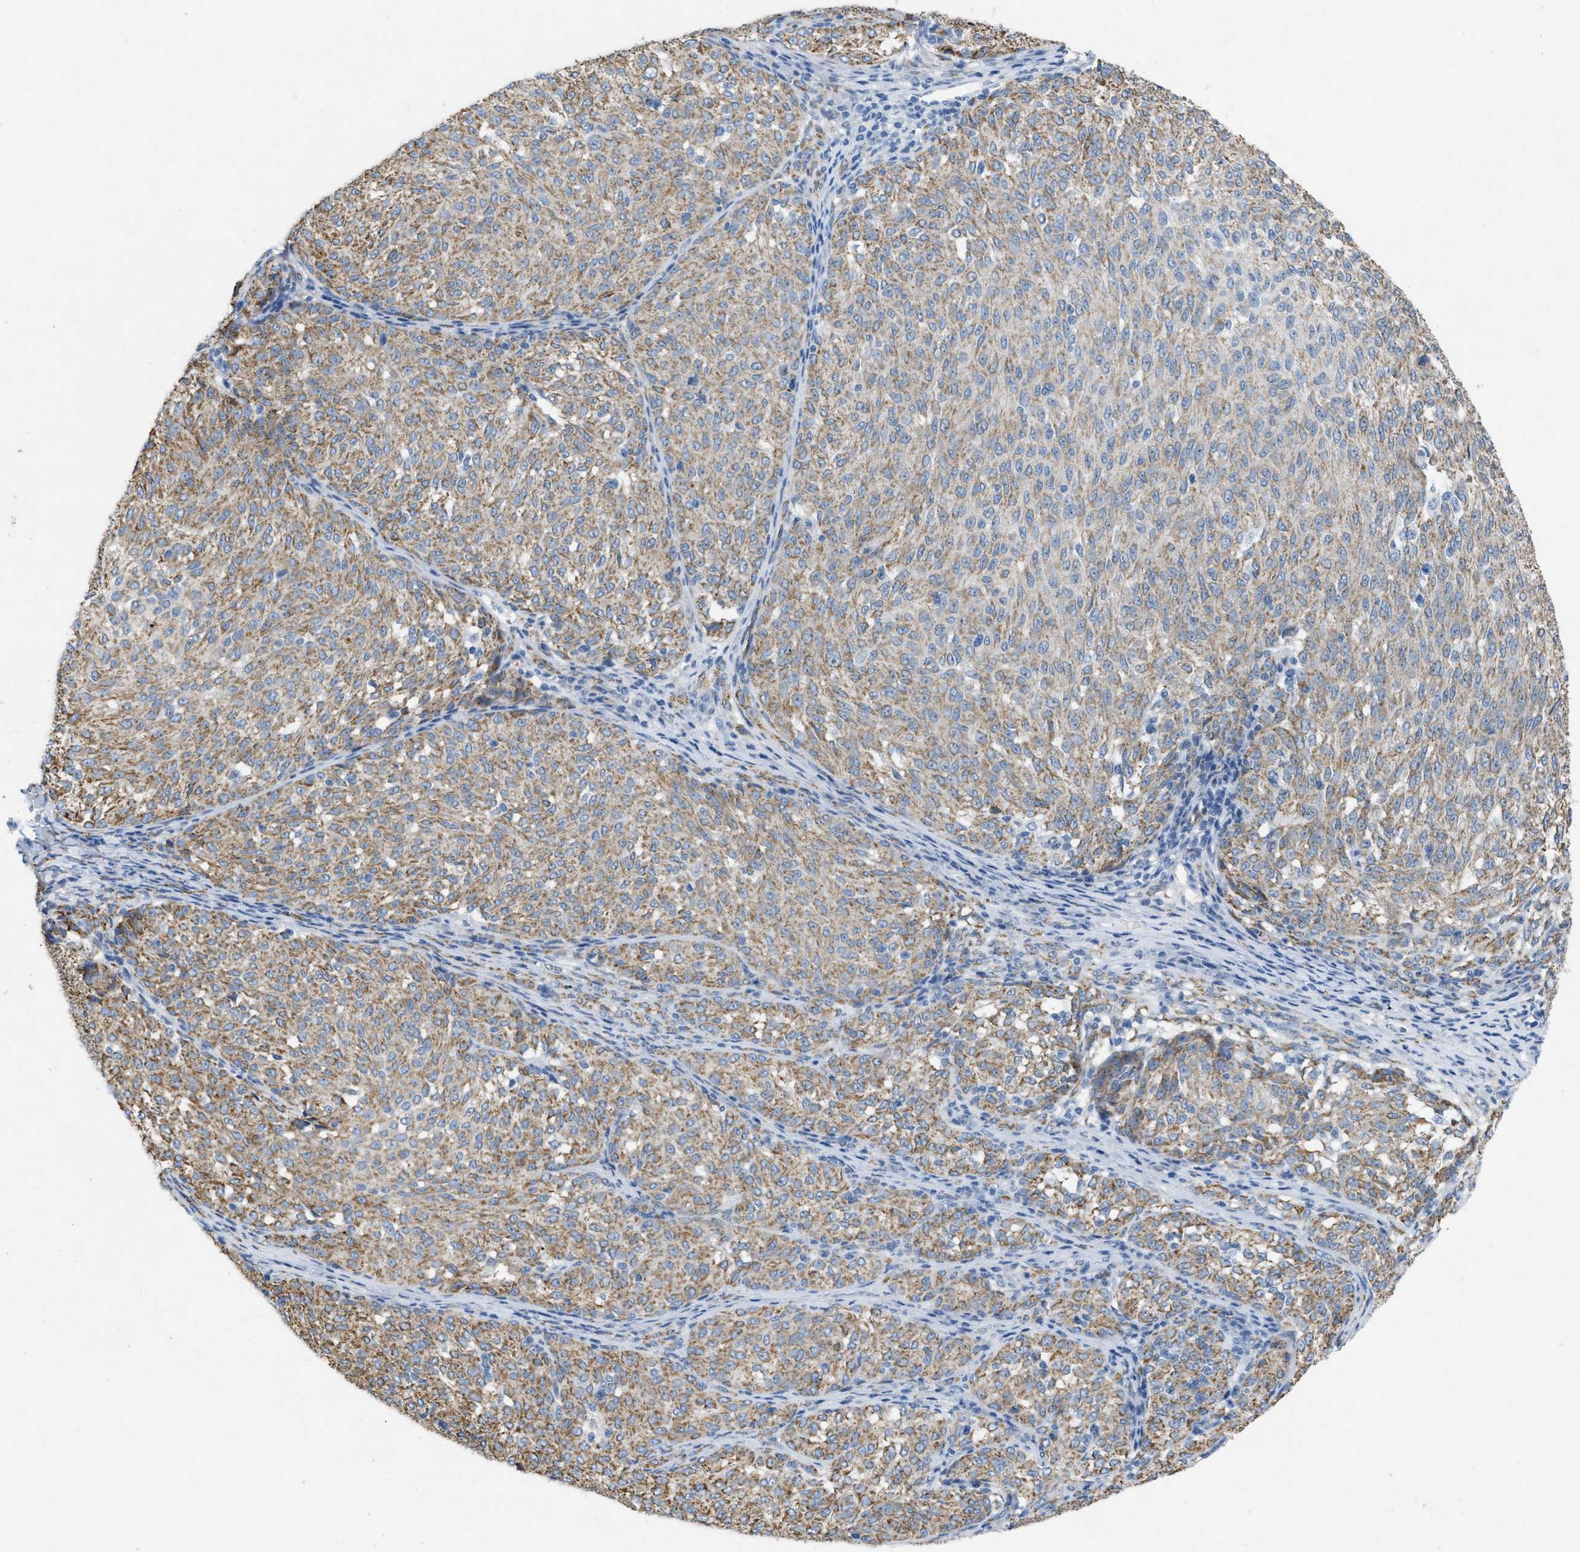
{"staining": {"intensity": "moderate", "quantity": "25%-75%", "location": "cytoplasmic/membranous"}, "tissue": "melanoma", "cell_type": "Tumor cells", "image_type": "cancer", "snomed": [{"axis": "morphology", "description": "Malignant melanoma, NOS"}, {"axis": "topography", "description": "Skin"}], "caption": "Moderate cytoplasmic/membranous staining is appreciated in approximately 25%-75% of tumor cells in melanoma. (Stains: DAB (3,3'-diaminobenzidine) in brown, nuclei in blue, Microscopy: brightfield microscopy at high magnification).", "gene": "TASOR", "patient": {"sex": "female", "age": 72}}